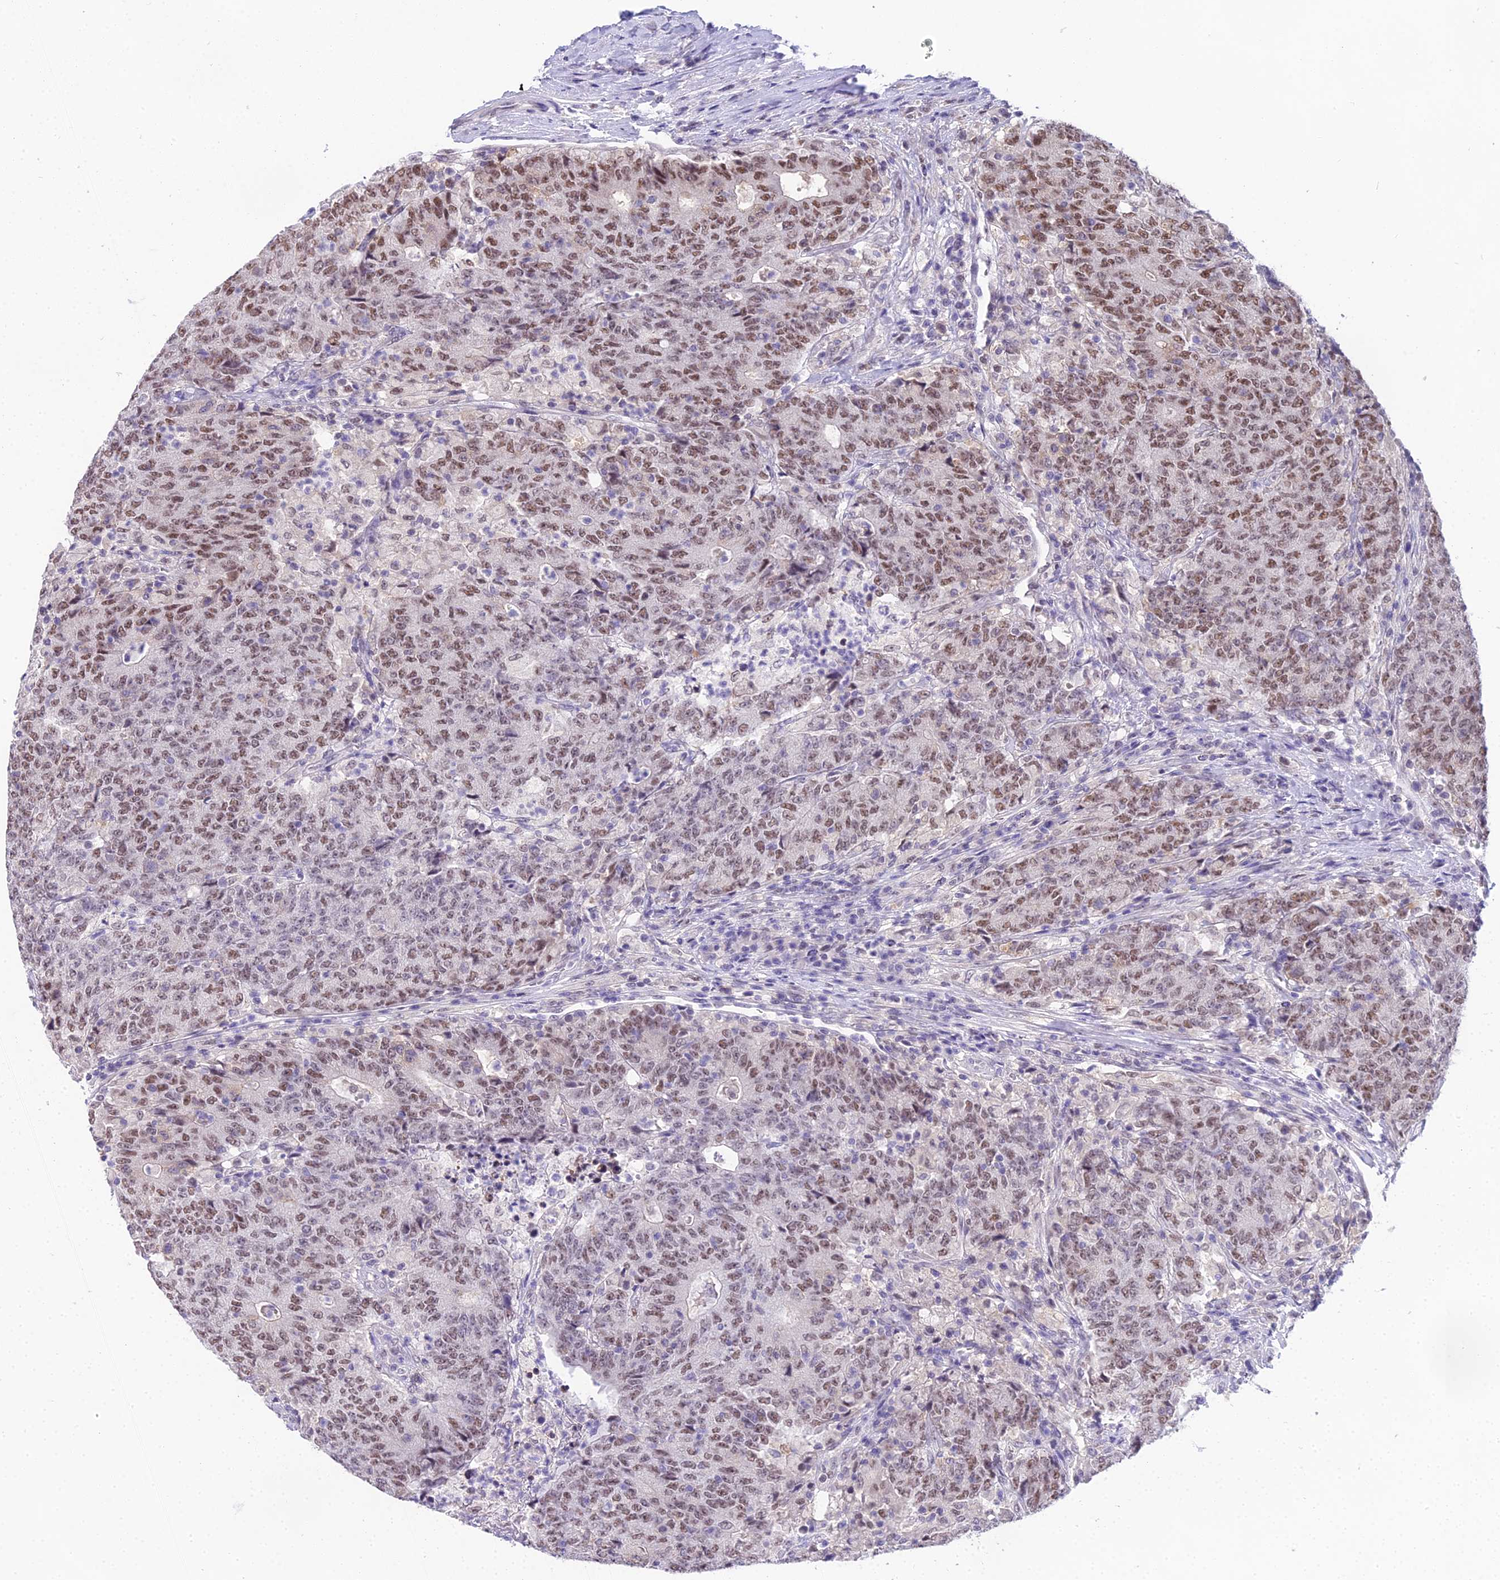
{"staining": {"intensity": "moderate", "quantity": ">75%", "location": "nuclear"}, "tissue": "colorectal cancer", "cell_type": "Tumor cells", "image_type": "cancer", "snomed": [{"axis": "morphology", "description": "Adenocarcinoma, NOS"}, {"axis": "topography", "description": "Colon"}], "caption": "An image of colorectal cancer (adenocarcinoma) stained for a protein exhibits moderate nuclear brown staining in tumor cells. (Brightfield microscopy of DAB IHC at high magnification).", "gene": "MAT2A", "patient": {"sex": "female", "age": 75}}